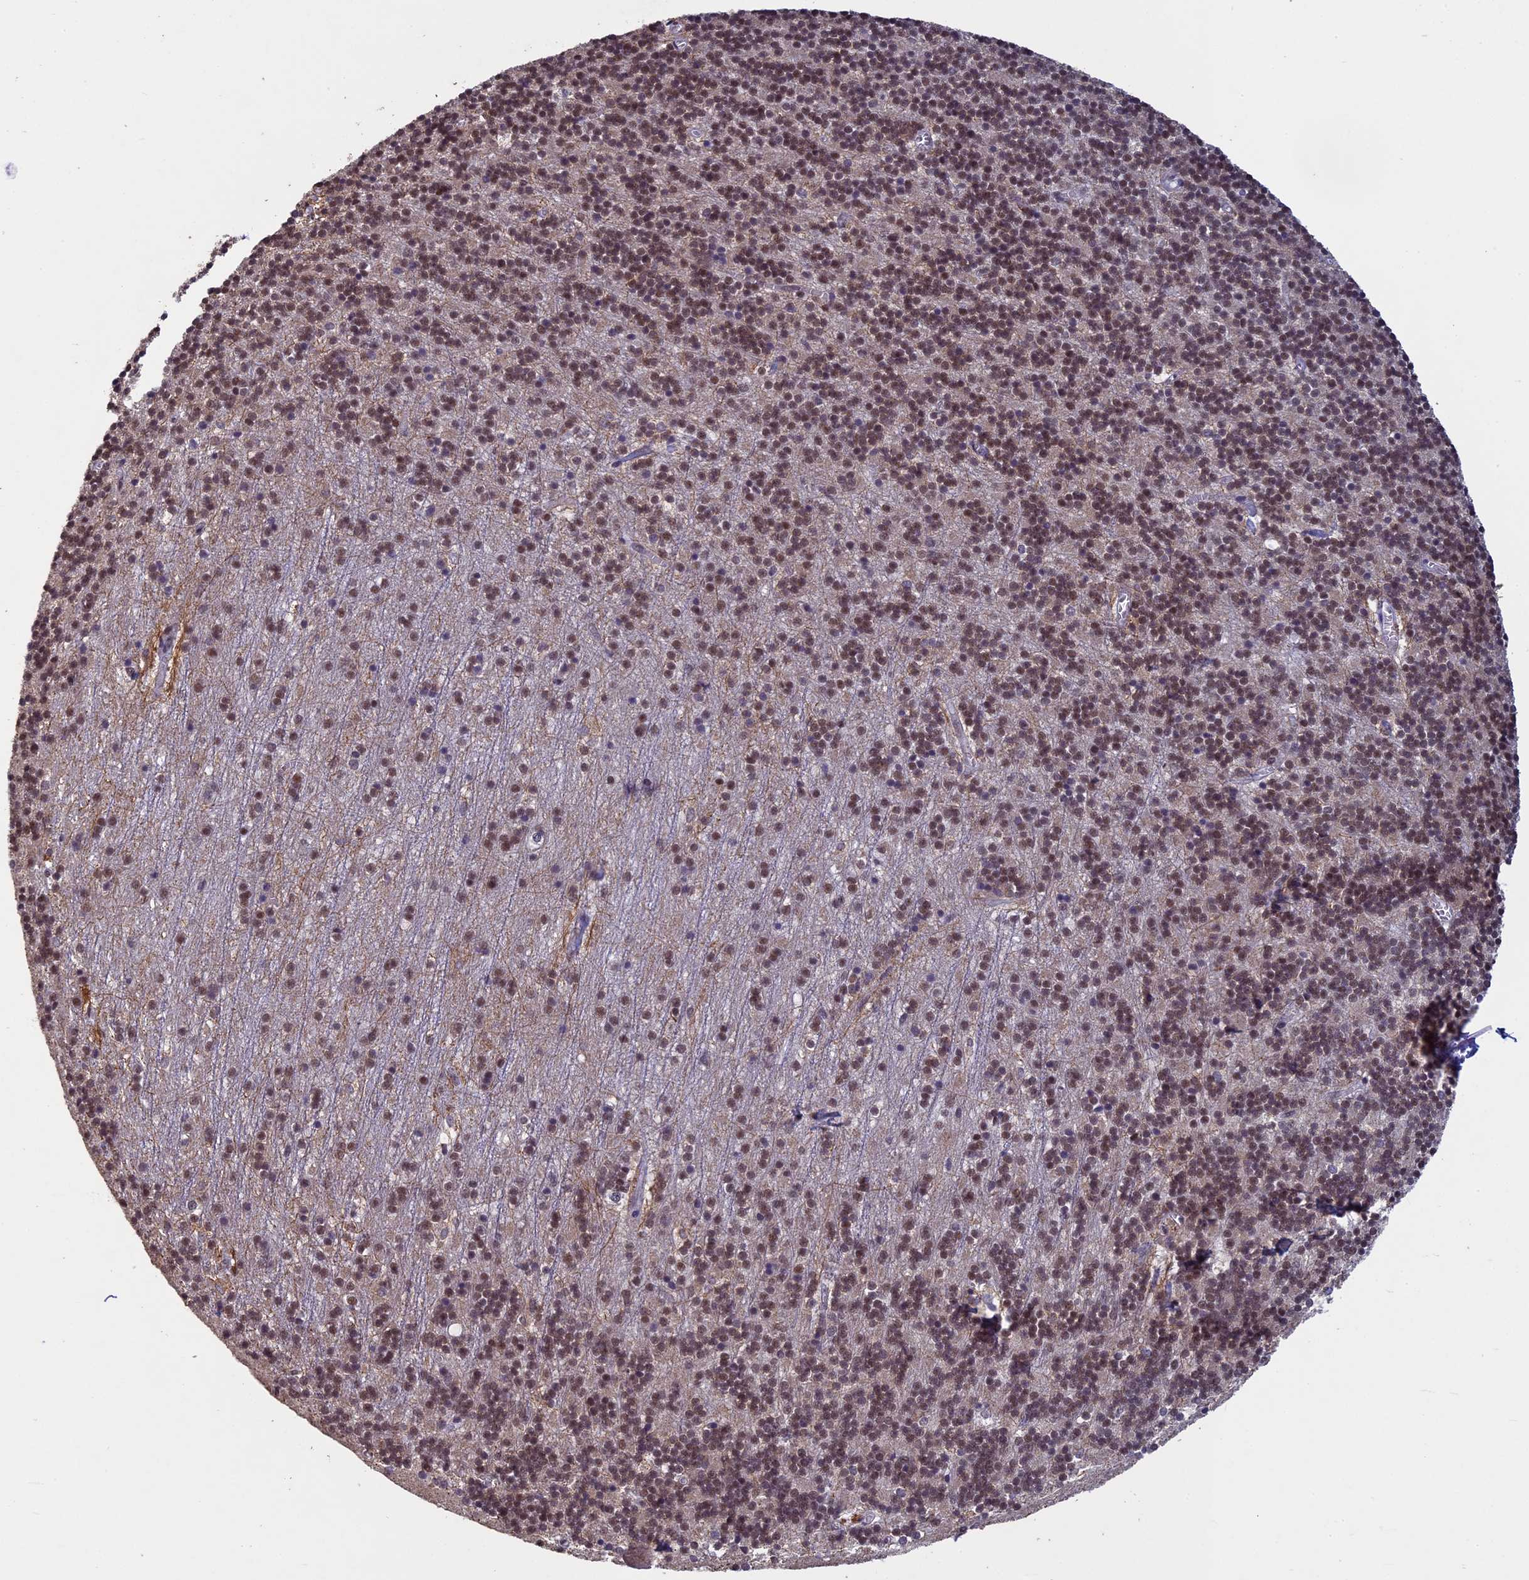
{"staining": {"intensity": "moderate", "quantity": ">75%", "location": "nuclear"}, "tissue": "cerebellum", "cell_type": "Cells in granular layer", "image_type": "normal", "snomed": [{"axis": "morphology", "description": "Normal tissue, NOS"}, {"axis": "topography", "description": "Cerebellum"}], "caption": "Protein staining by IHC reveals moderate nuclear staining in approximately >75% of cells in granular layer in unremarkable cerebellum. Using DAB (3,3'-diaminobenzidine) (brown) and hematoxylin (blue) stains, captured at high magnification using brightfield microscopy.", "gene": "RNF40", "patient": {"sex": "male", "age": 54}}